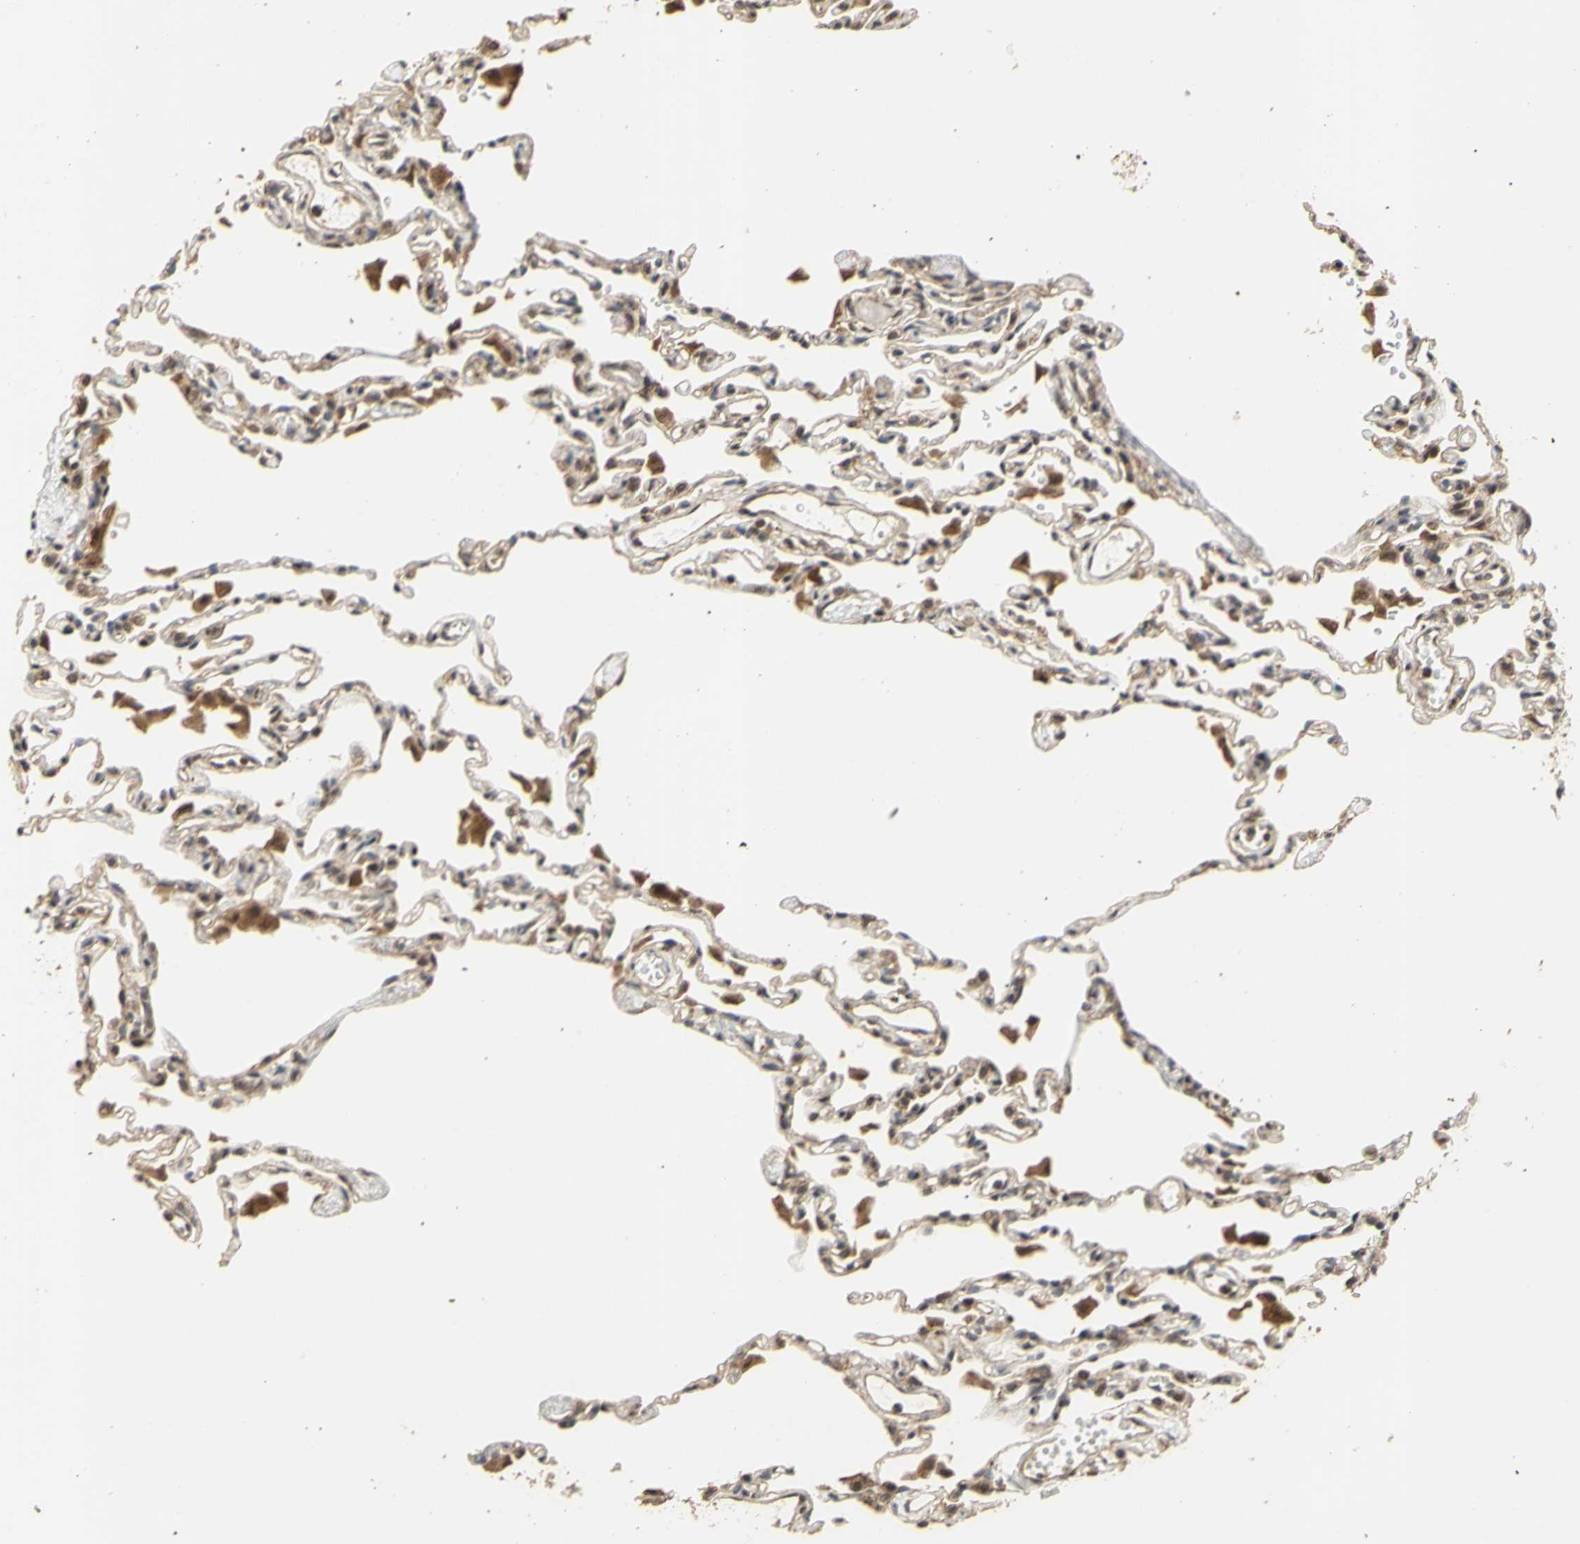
{"staining": {"intensity": "weak", "quantity": ">75%", "location": "cytoplasmic/membranous,nuclear"}, "tissue": "lung", "cell_type": "Alveolar cells", "image_type": "normal", "snomed": [{"axis": "morphology", "description": "Normal tissue, NOS"}, {"axis": "topography", "description": "Lung"}], "caption": "High-power microscopy captured an immunohistochemistry (IHC) photomicrograph of unremarkable lung, revealing weak cytoplasmic/membranous,nuclear expression in about >75% of alveolar cells.", "gene": "GTF2E2", "patient": {"sex": "female", "age": 49}}